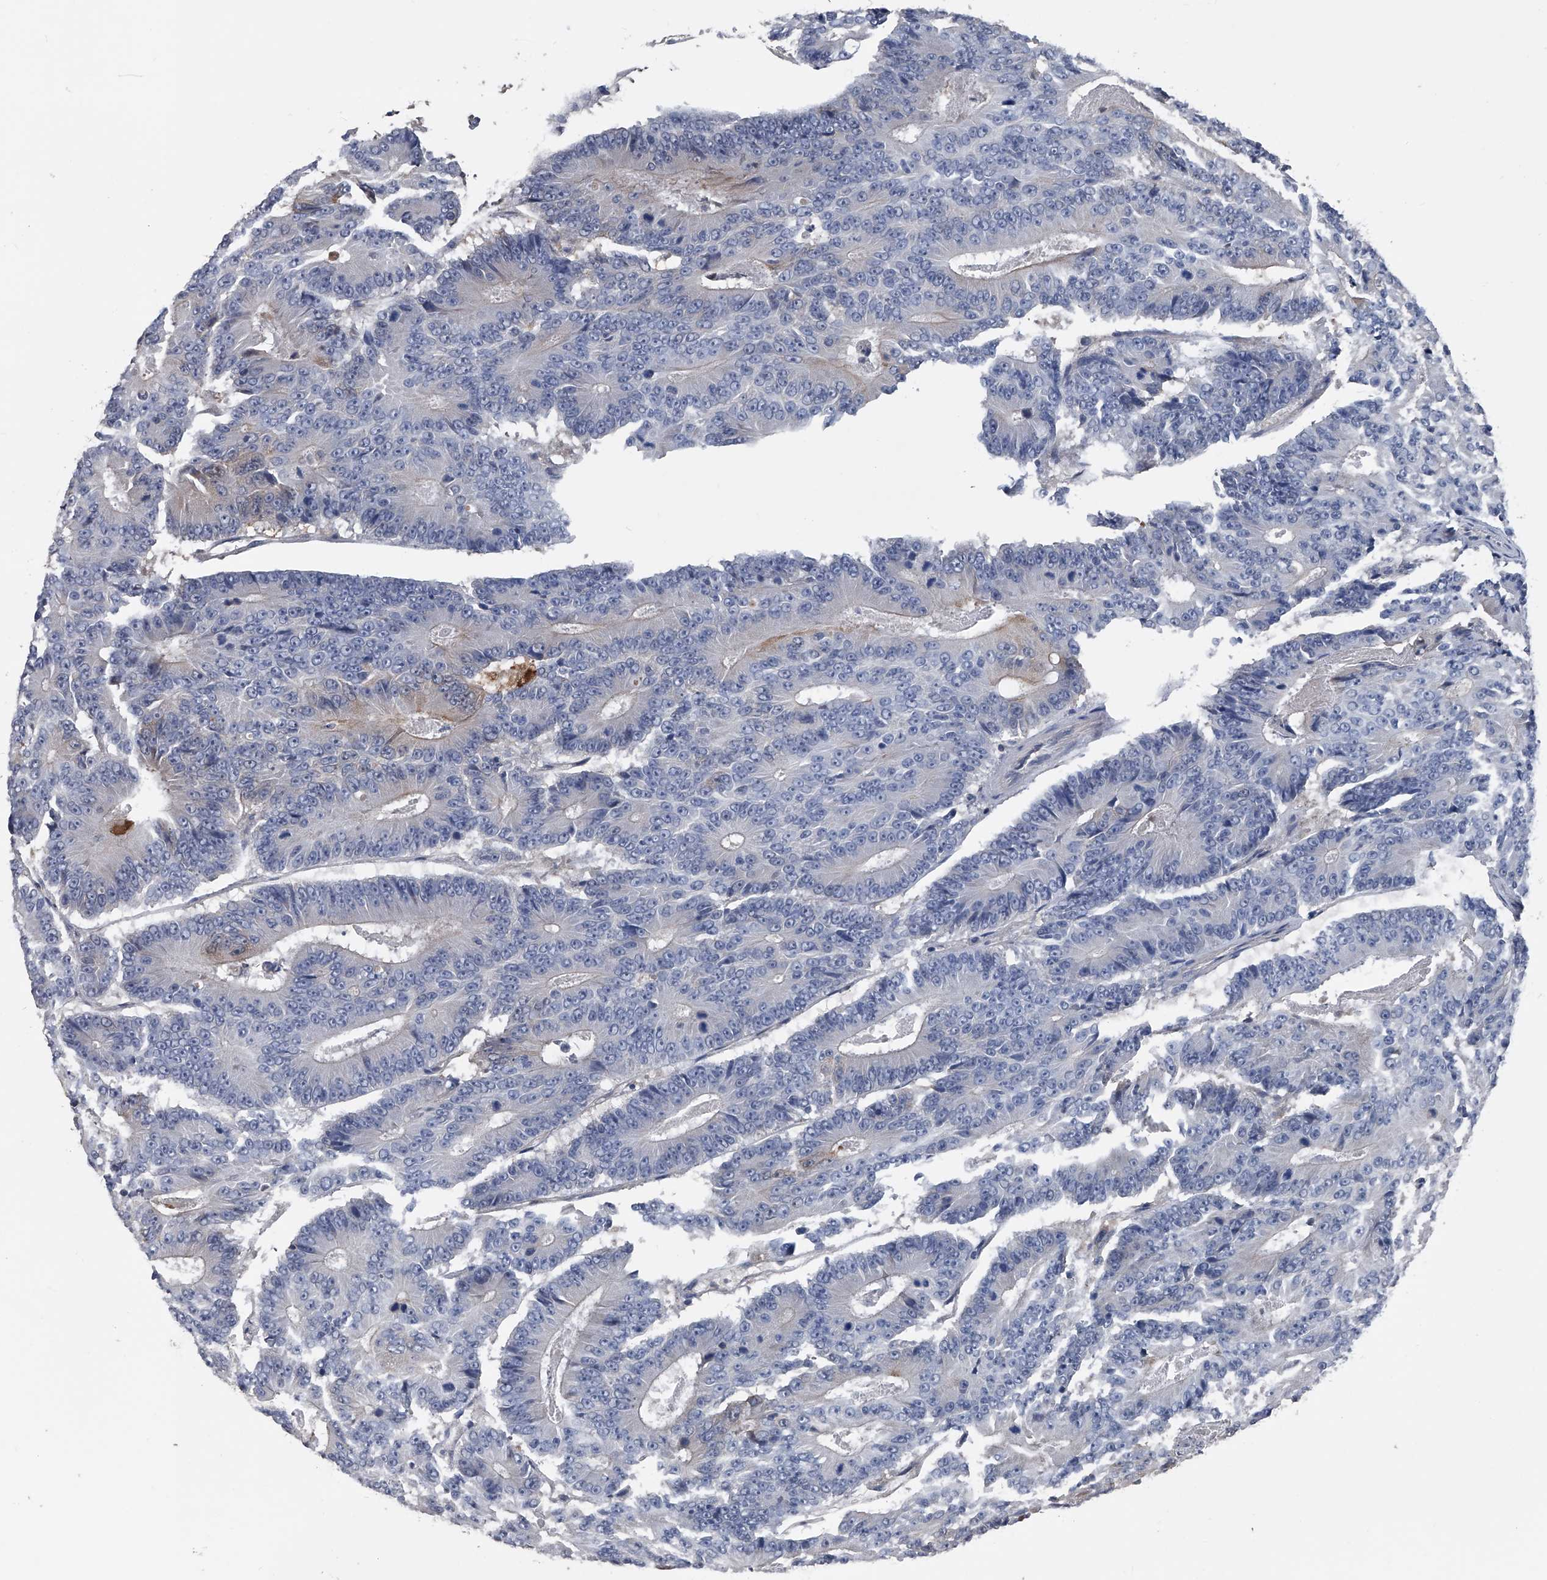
{"staining": {"intensity": "negative", "quantity": "none", "location": "none"}, "tissue": "colorectal cancer", "cell_type": "Tumor cells", "image_type": "cancer", "snomed": [{"axis": "morphology", "description": "Adenocarcinoma, NOS"}, {"axis": "topography", "description": "Colon"}], "caption": "DAB immunohistochemical staining of human colorectal cancer reveals no significant positivity in tumor cells. (DAB IHC, high magnification).", "gene": "KIF13A", "patient": {"sex": "male", "age": 83}}